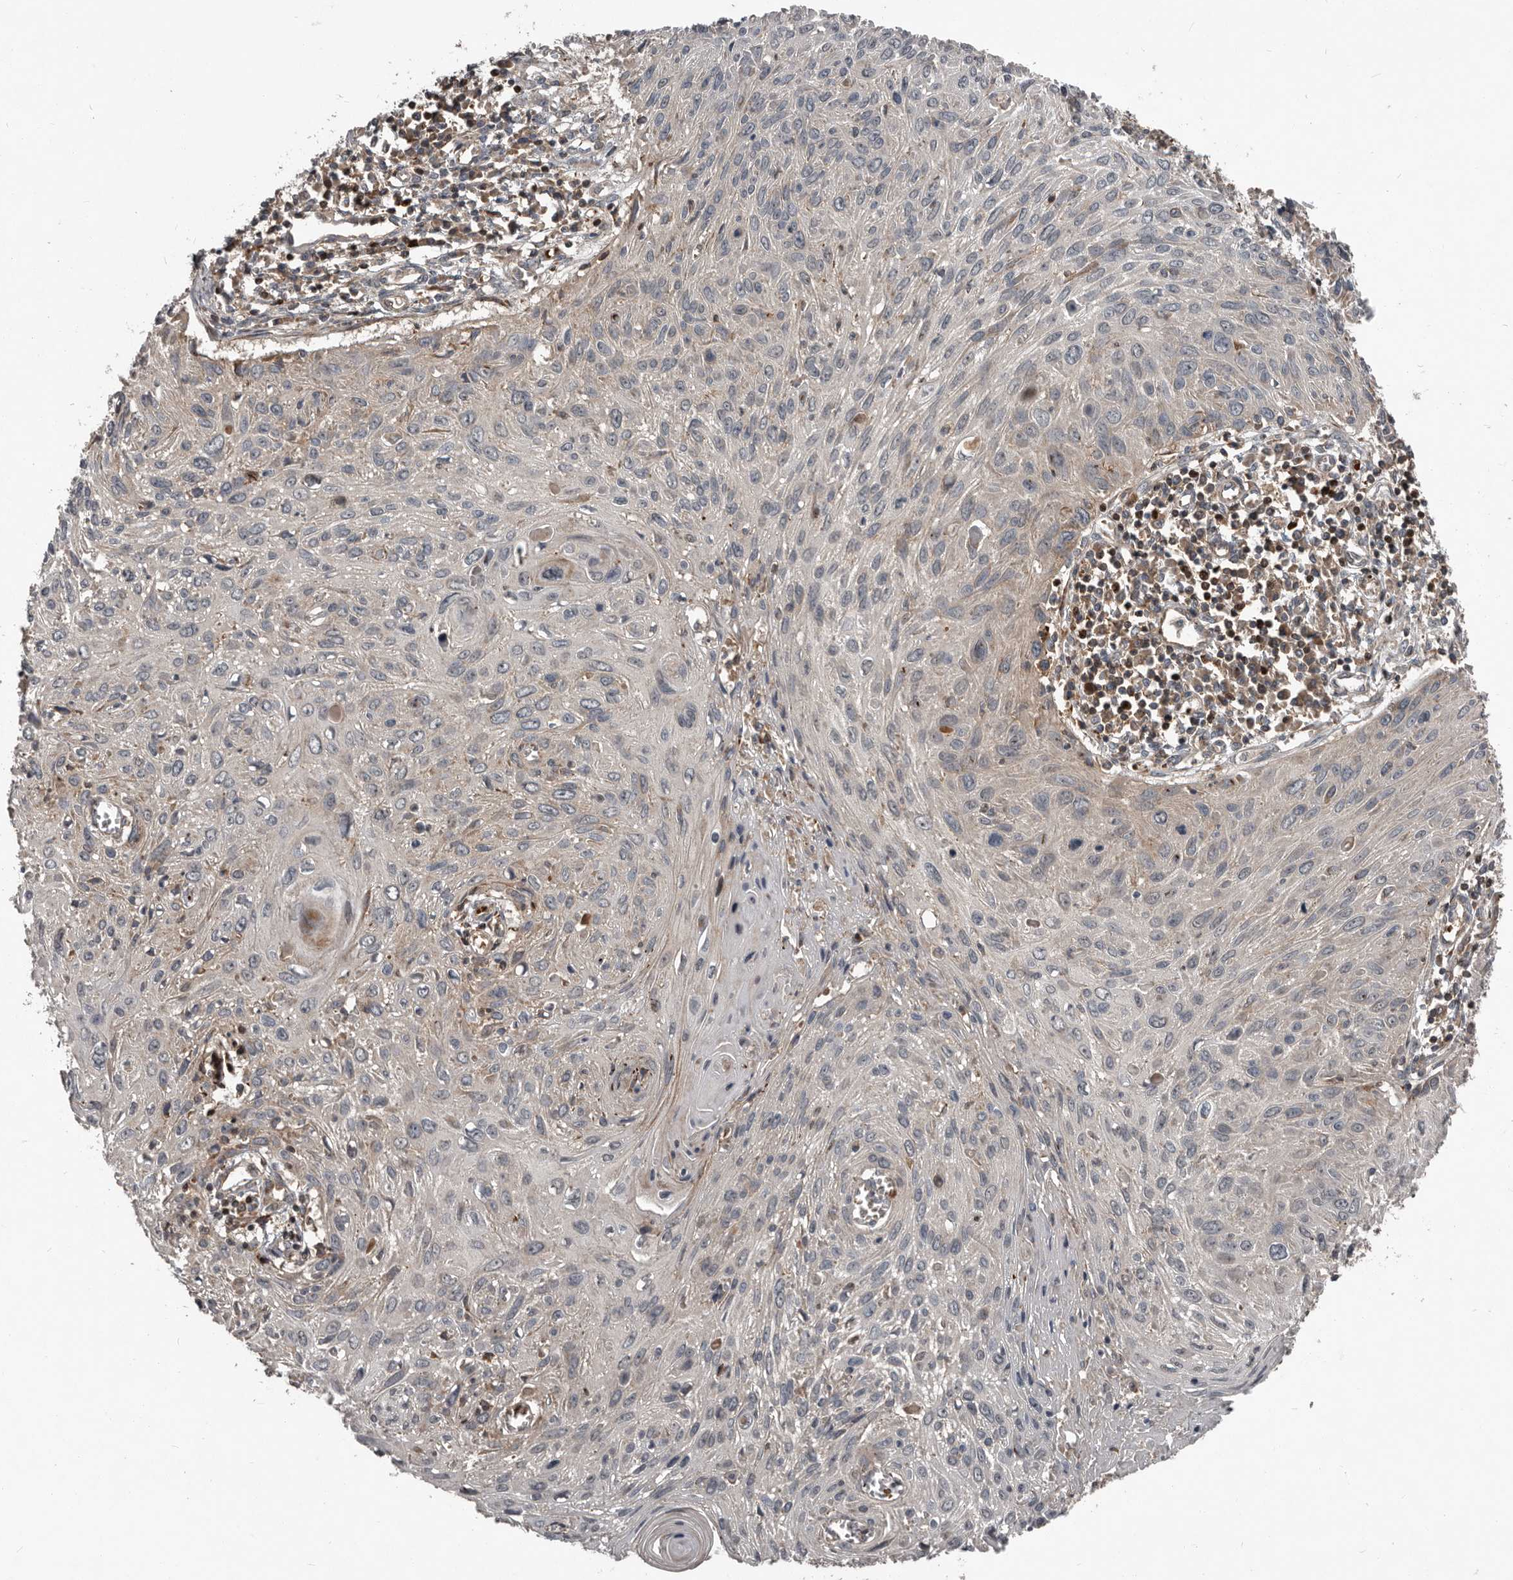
{"staining": {"intensity": "weak", "quantity": "<25%", "location": "cytoplasmic/membranous"}, "tissue": "cervical cancer", "cell_type": "Tumor cells", "image_type": "cancer", "snomed": [{"axis": "morphology", "description": "Squamous cell carcinoma, NOS"}, {"axis": "topography", "description": "Cervix"}], "caption": "Cervical cancer (squamous cell carcinoma) stained for a protein using immunohistochemistry (IHC) displays no expression tumor cells.", "gene": "FBXO31", "patient": {"sex": "female", "age": 51}}